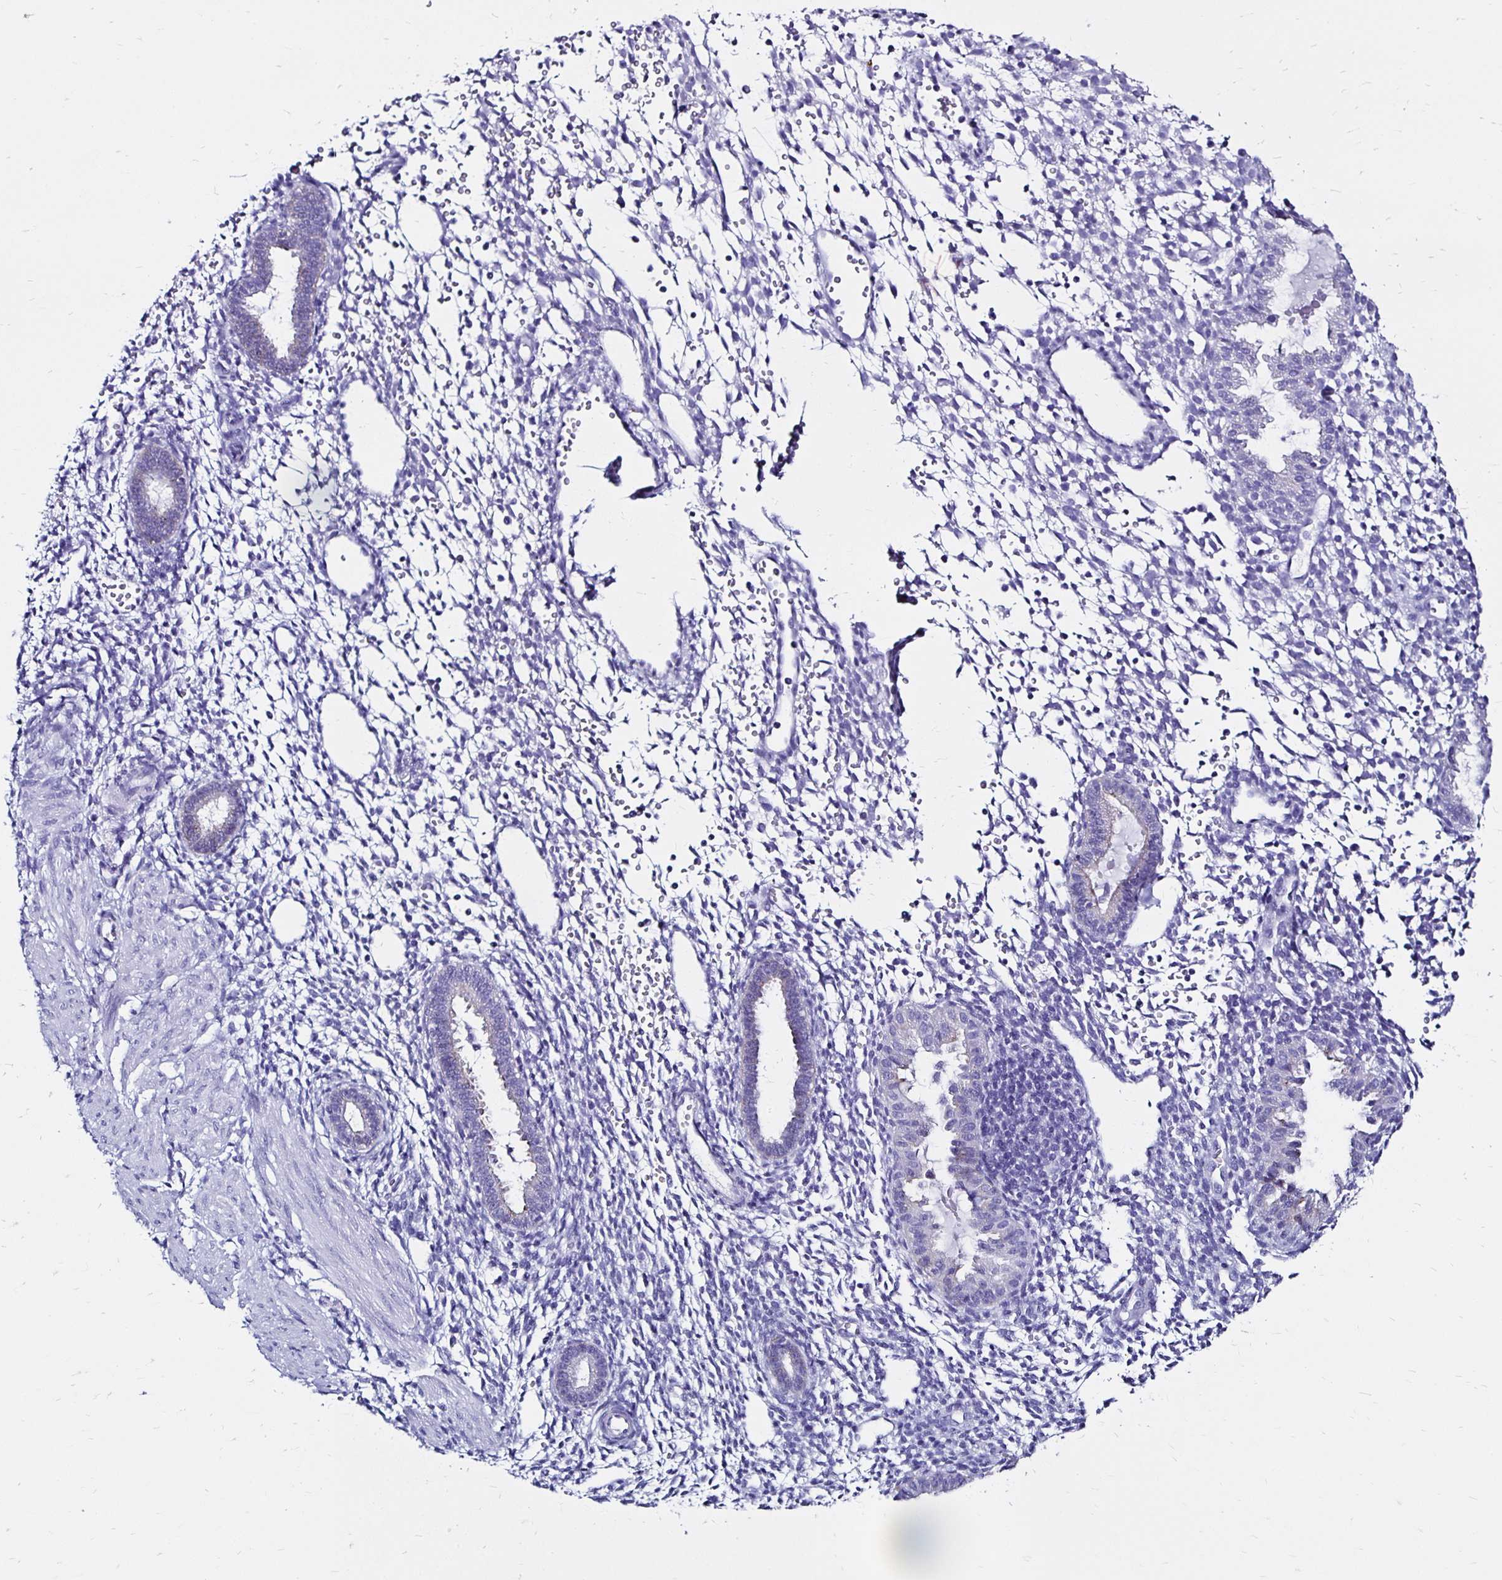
{"staining": {"intensity": "negative", "quantity": "none", "location": "none"}, "tissue": "endometrium", "cell_type": "Cells in endometrial stroma", "image_type": "normal", "snomed": [{"axis": "morphology", "description": "Normal tissue, NOS"}, {"axis": "topography", "description": "Endometrium"}], "caption": "IHC photomicrograph of benign endometrium stained for a protein (brown), which shows no staining in cells in endometrial stroma.", "gene": "KCNT1", "patient": {"sex": "female", "age": 36}}